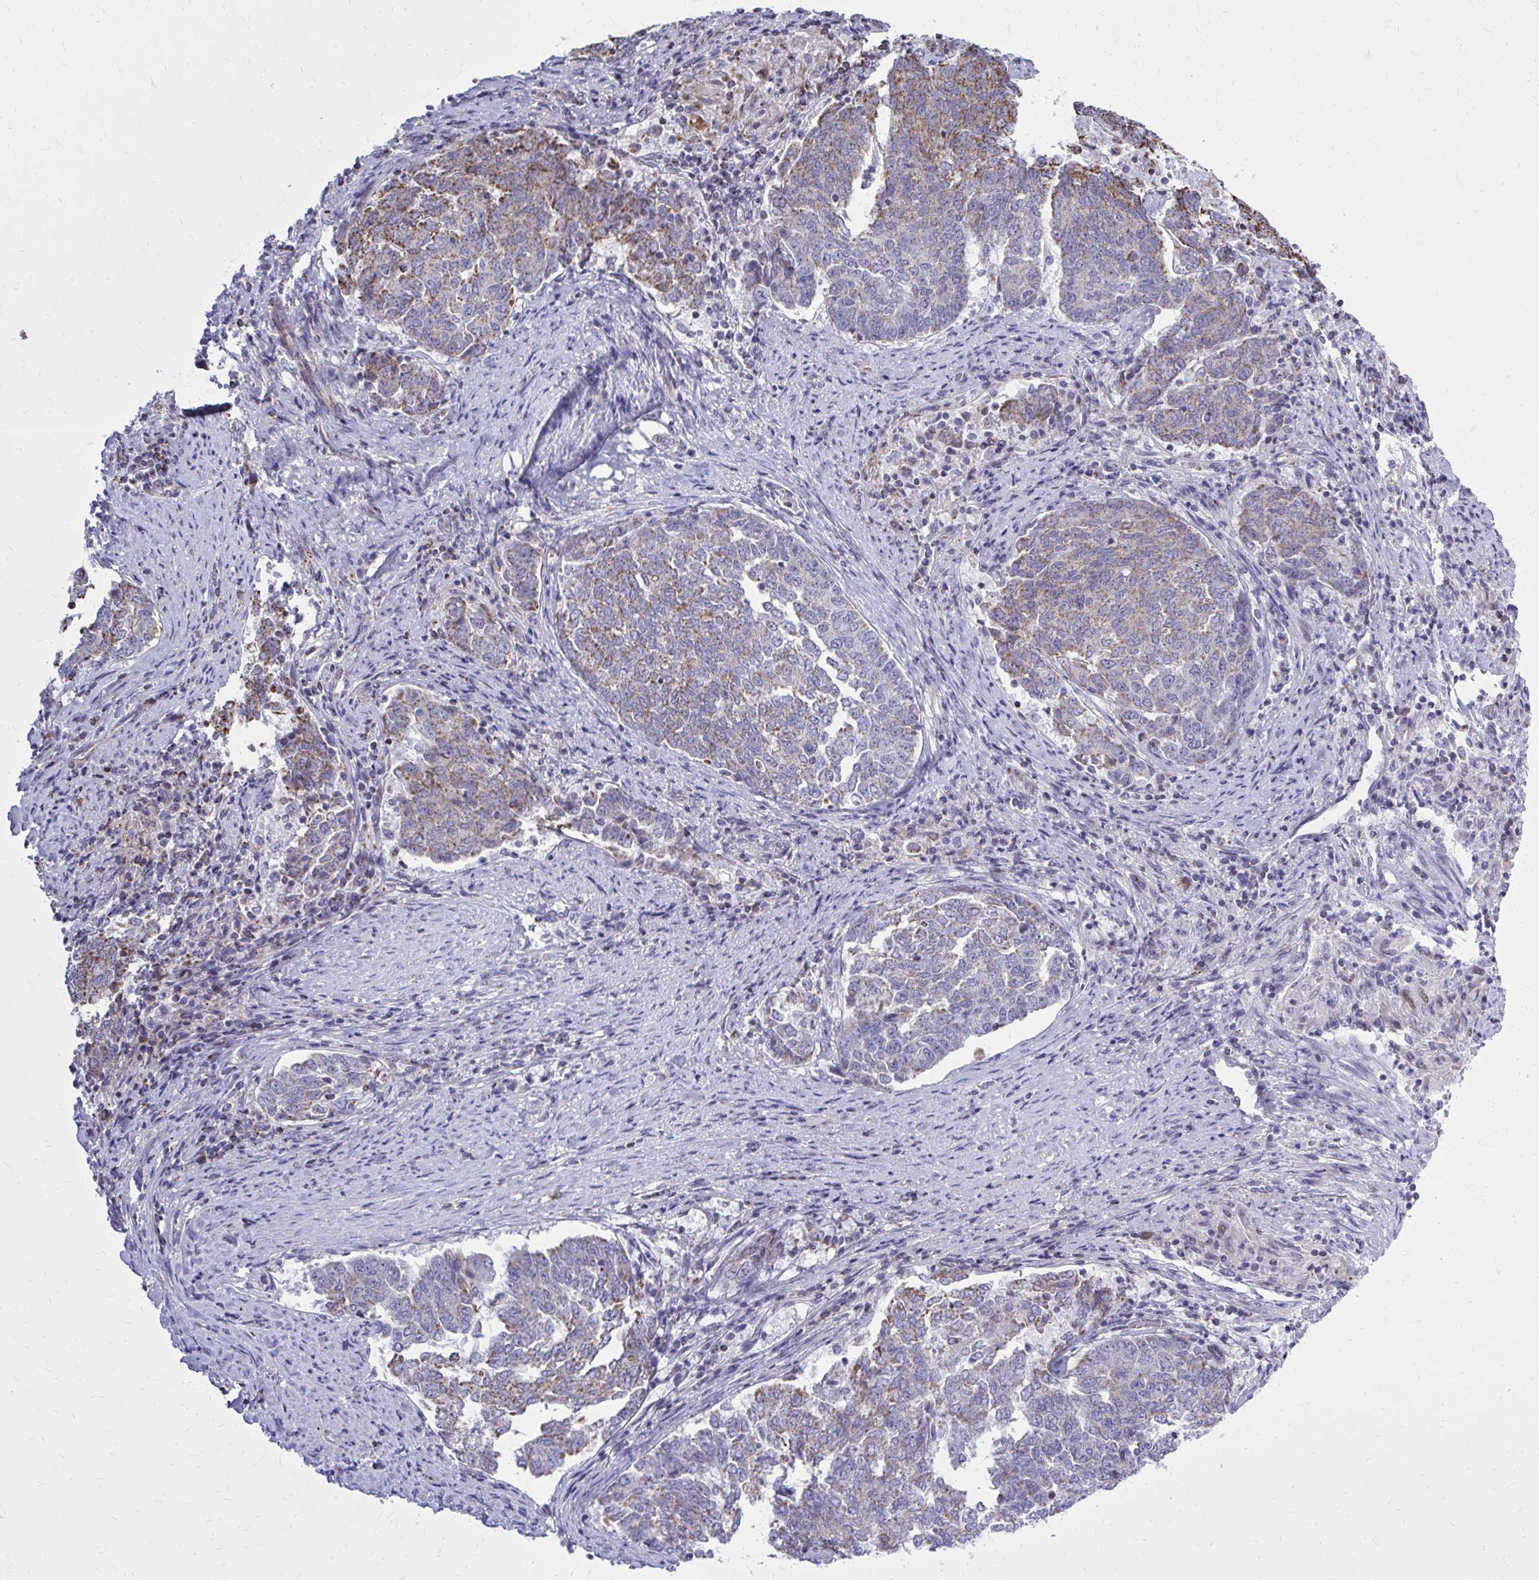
{"staining": {"intensity": "moderate", "quantity": "25%-75%", "location": "cytoplasmic/membranous"}, "tissue": "endometrial cancer", "cell_type": "Tumor cells", "image_type": "cancer", "snomed": [{"axis": "morphology", "description": "Adenocarcinoma, NOS"}, {"axis": "topography", "description": "Endometrium"}], "caption": "Adenocarcinoma (endometrial) tissue demonstrates moderate cytoplasmic/membranous expression in about 25%-75% of tumor cells The protein of interest is shown in brown color, while the nuclei are stained blue.", "gene": "ZNF362", "patient": {"sex": "female", "age": 80}}